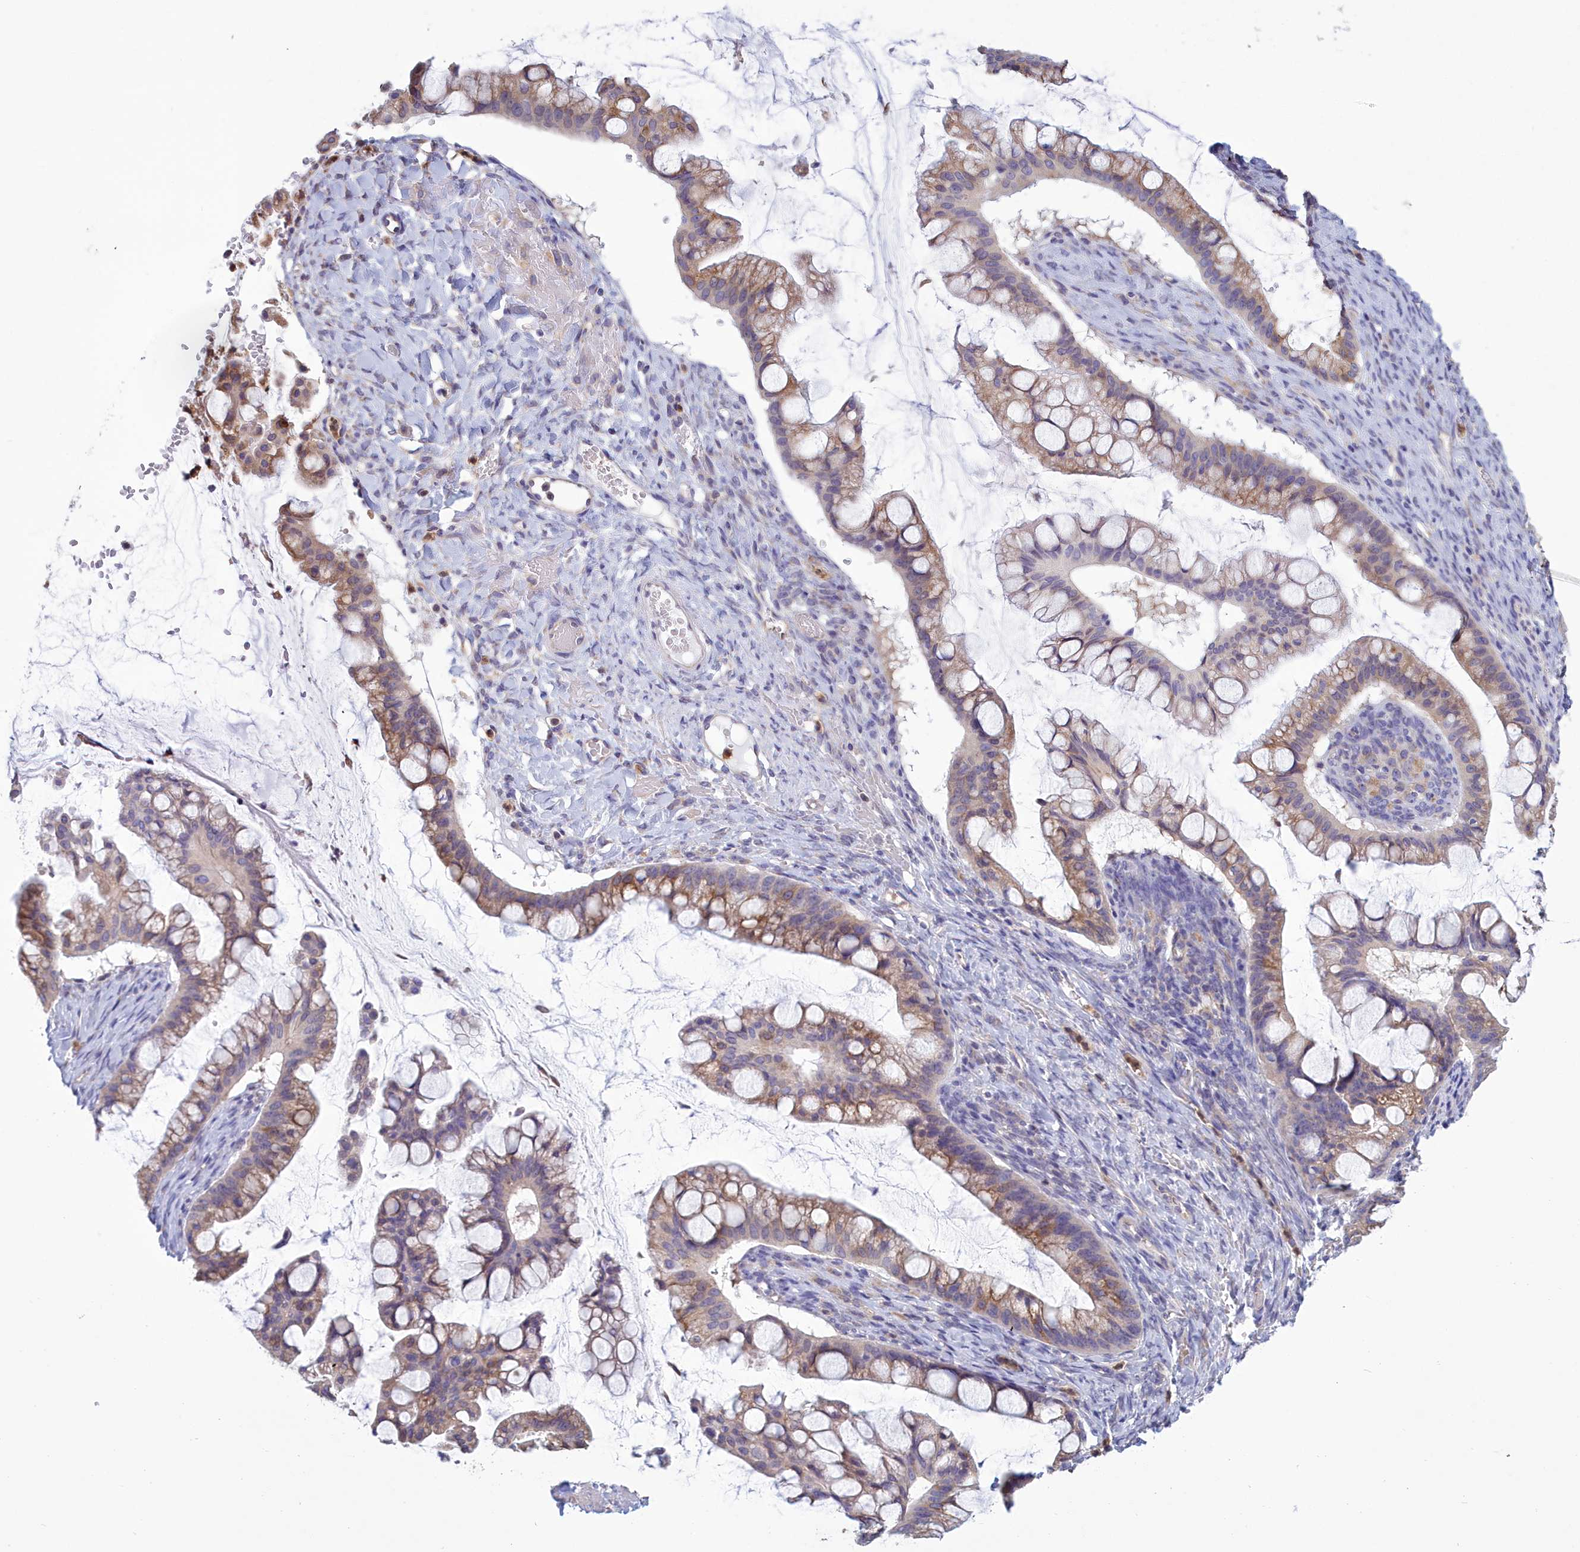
{"staining": {"intensity": "moderate", "quantity": "25%-75%", "location": "cytoplasmic/membranous"}, "tissue": "ovarian cancer", "cell_type": "Tumor cells", "image_type": "cancer", "snomed": [{"axis": "morphology", "description": "Cystadenocarcinoma, mucinous, NOS"}, {"axis": "topography", "description": "Ovary"}], "caption": "Tumor cells exhibit moderate cytoplasmic/membranous staining in approximately 25%-75% of cells in ovarian cancer. Ihc stains the protein in brown and the nuclei are stained blue.", "gene": "HM13", "patient": {"sex": "female", "age": 73}}